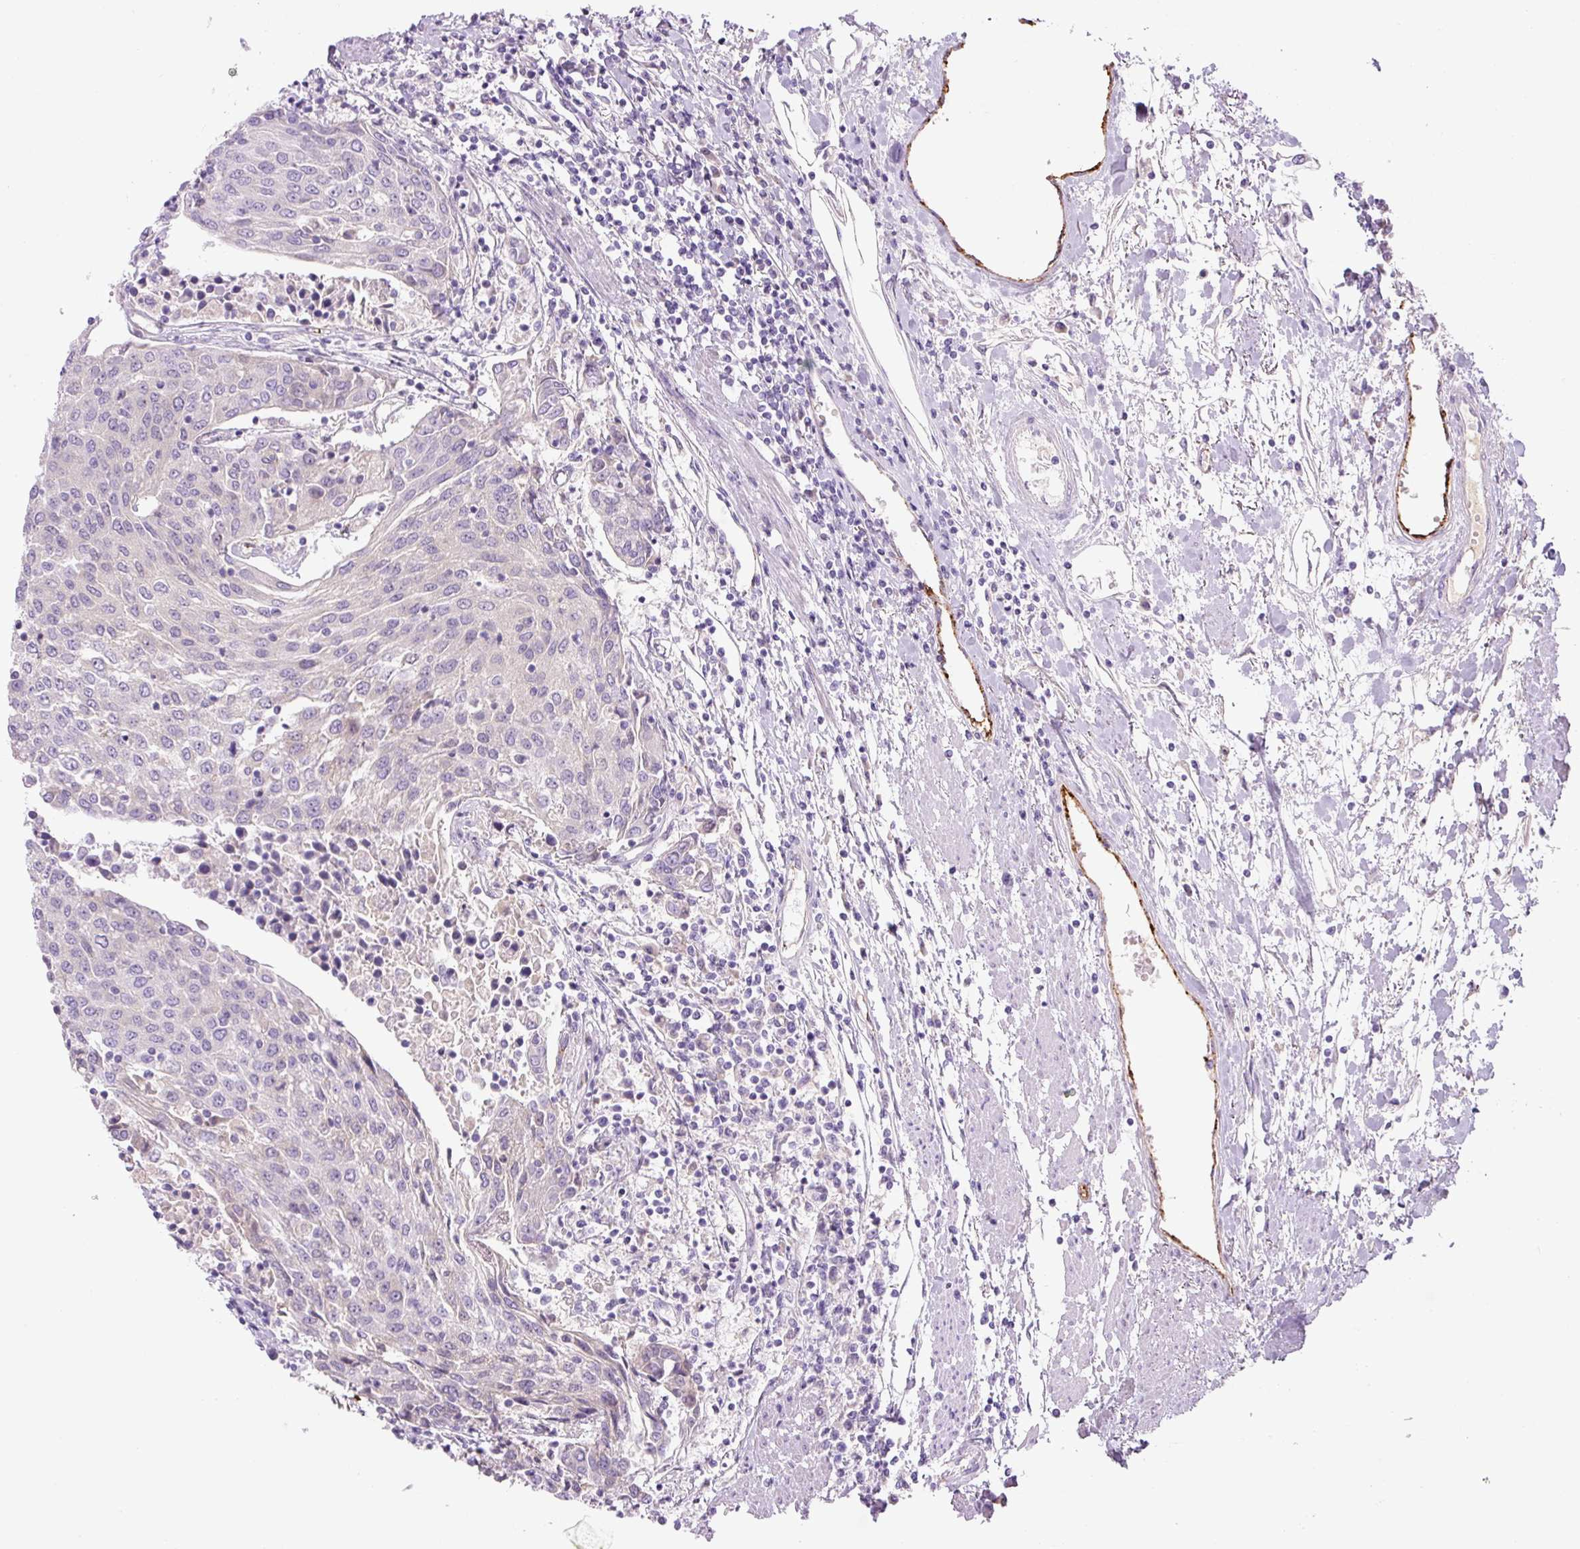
{"staining": {"intensity": "negative", "quantity": "none", "location": "none"}, "tissue": "urothelial cancer", "cell_type": "Tumor cells", "image_type": "cancer", "snomed": [{"axis": "morphology", "description": "Urothelial carcinoma, High grade"}, {"axis": "topography", "description": "Urinary bladder"}], "caption": "This is a micrograph of immunohistochemistry (IHC) staining of urothelial cancer, which shows no expression in tumor cells.", "gene": "RSPO4", "patient": {"sex": "female", "age": 85}}